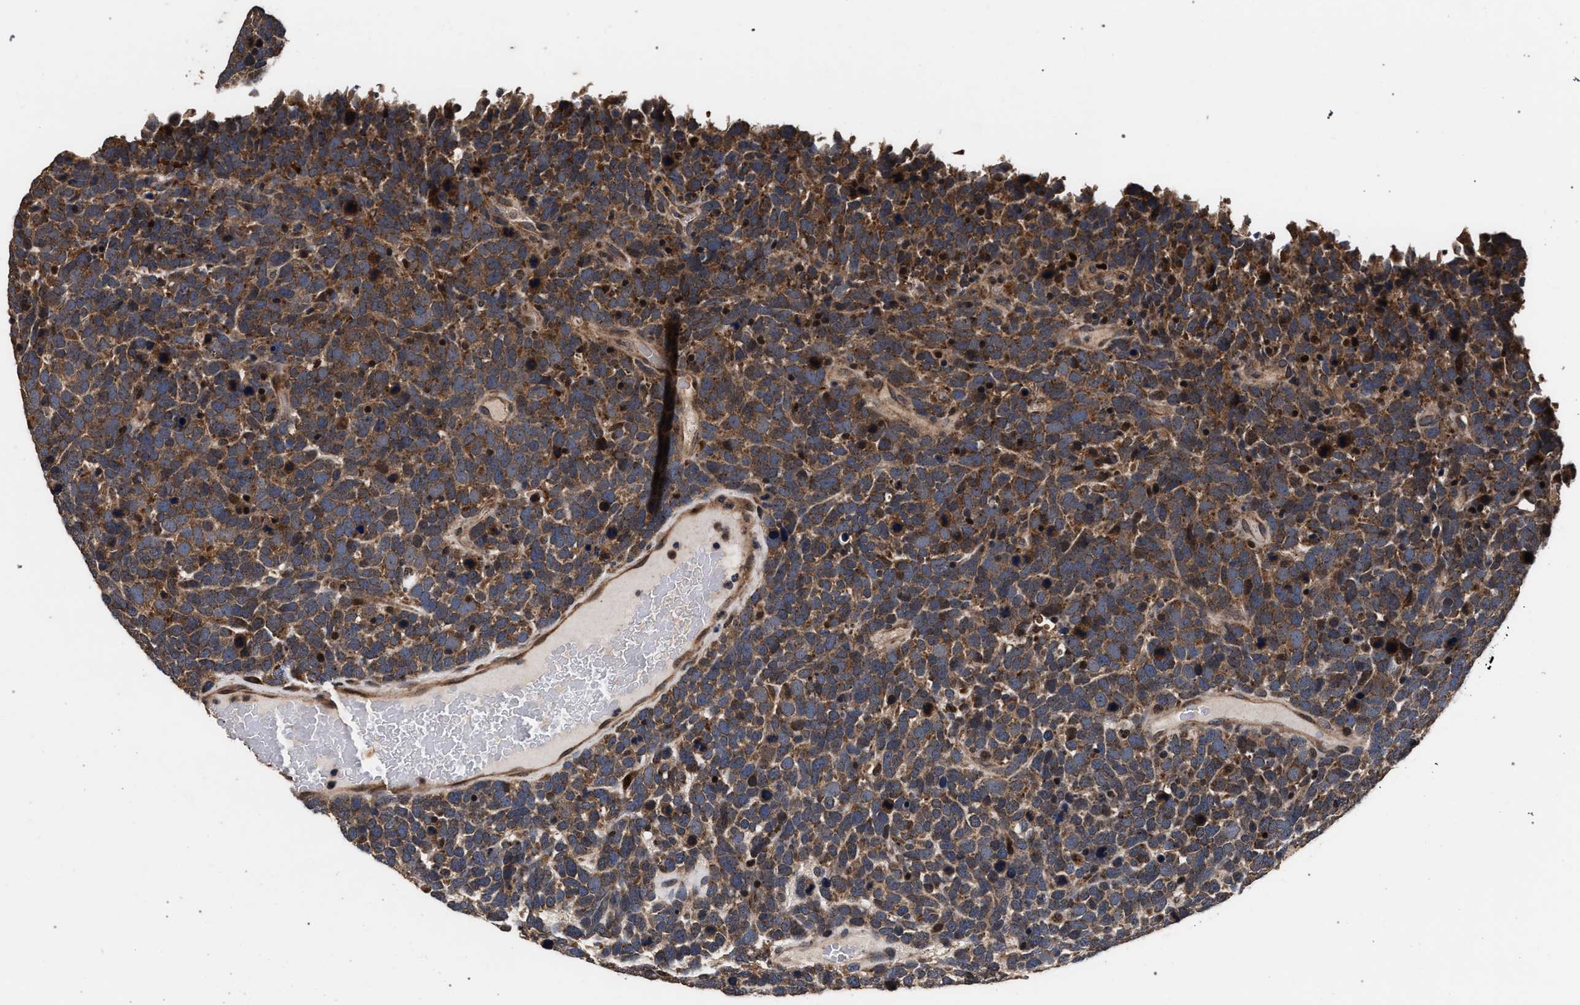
{"staining": {"intensity": "moderate", "quantity": ">75%", "location": "cytoplasmic/membranous"}, "tissue": "urothelial cancer", "cell_type": "Tumor cells", "image_type": "cancer", "snomed": [{"axis": "morphology", "description": "Urothelial carcinoma, High grade"}, {"axis": "topography", "description": "Urinary bladder"}], "caption": "Immunohistochemistry image of urothelial cancer stained for a protein (brown), which demonstrates medium levels of moderate cytoplasmic/membranous positivity in about >75% of tumor cells.", "gene": "ACOX1", "patient": {"sex": "female", "age": 82}}